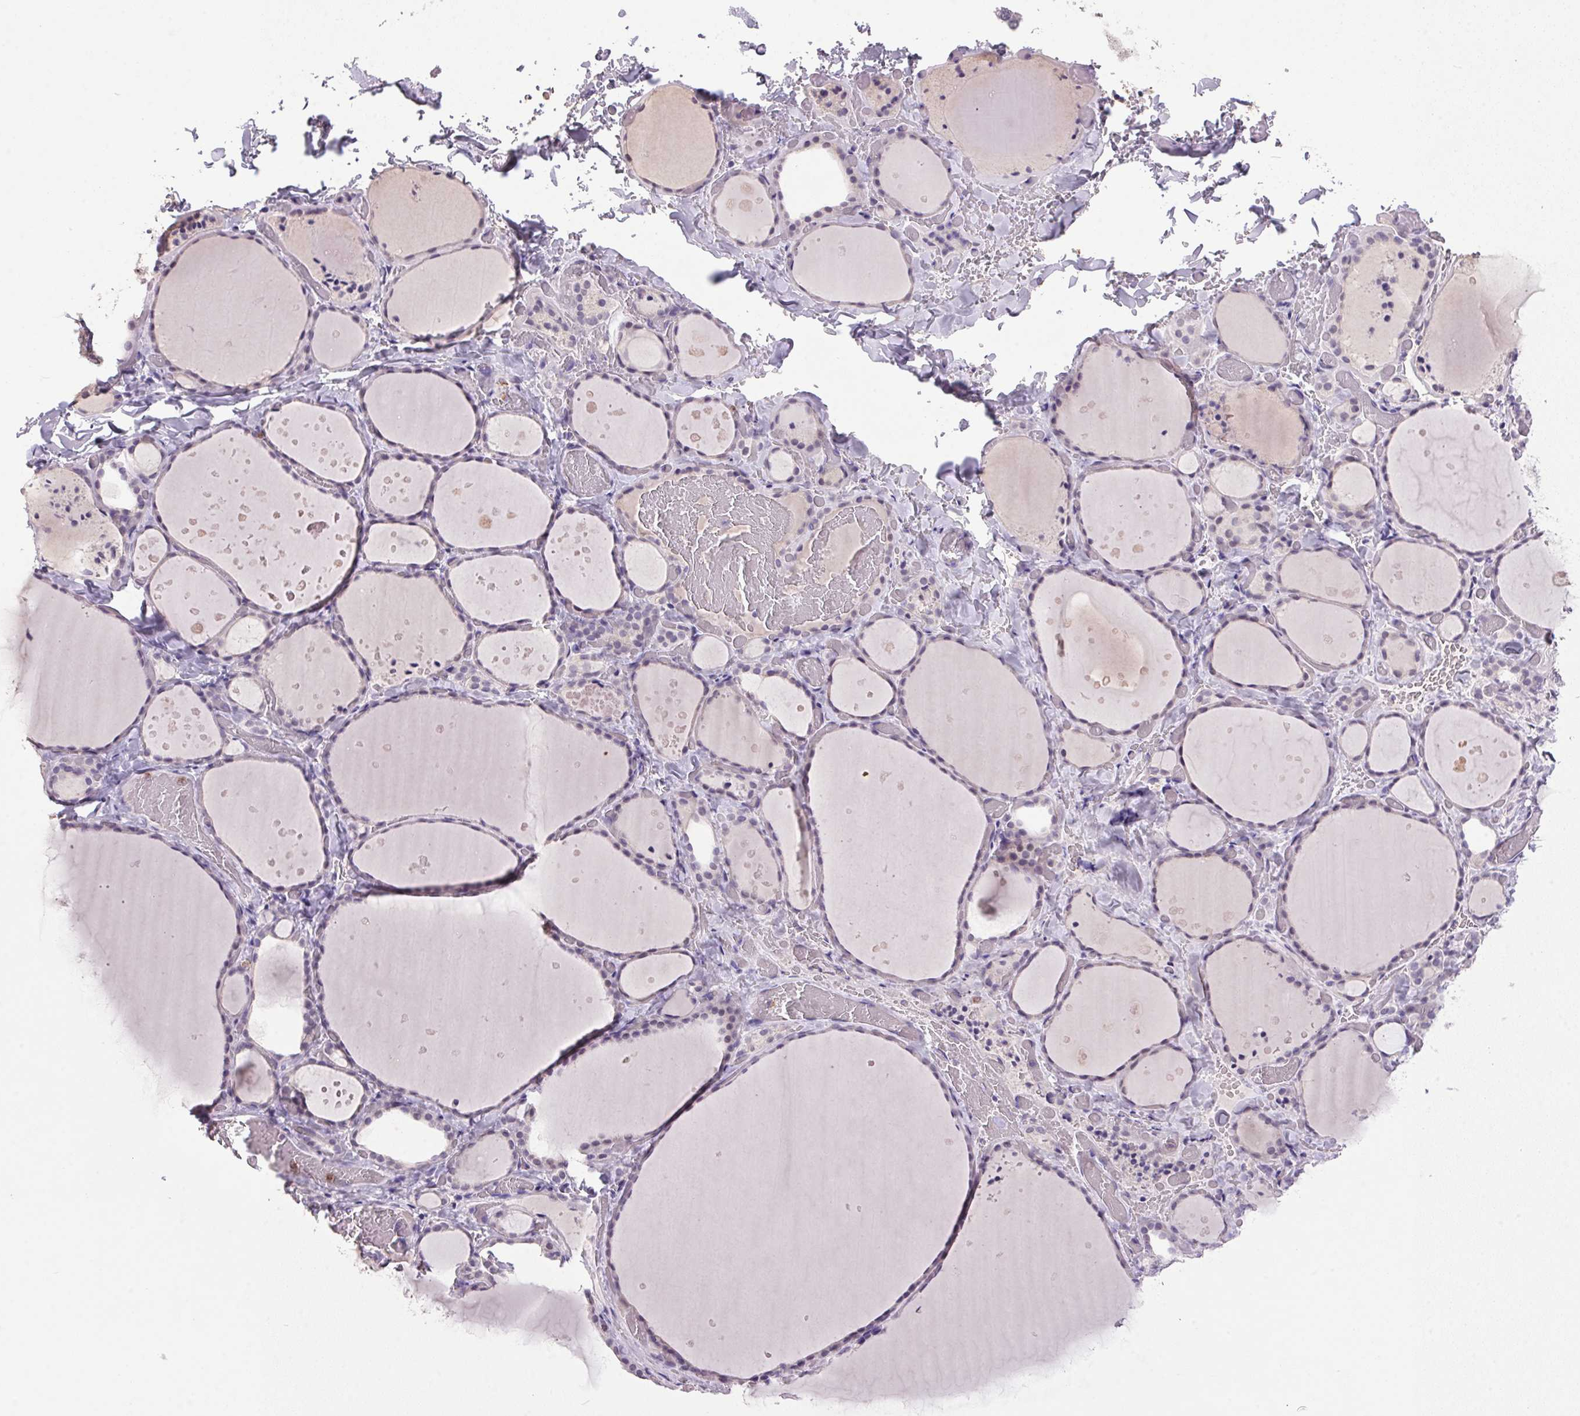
{"staining": {"intensity": "moderate", "quantity": "<25%", "location": "cytoplasmic/membranous"}, "tissue": "thyroid gland", "cell_type": "Glandular cells", "image_type": "normal", "snomed": [{"axis": "morphology", "description": "Normal tissue, NOS"}, {"axis": "topography", "description": "Thyroid gland"}], "caption": "Brown immunohistochemical staining in unremarkable human thyroid gland reveals moderate cytoplasmic/membranous expression in approximately <25% of glandular cells. (DAB IHC with brightfield microscopy, high magnification).", "gene": "TRDN", "patient": {"sex": "female", "age": 36}}